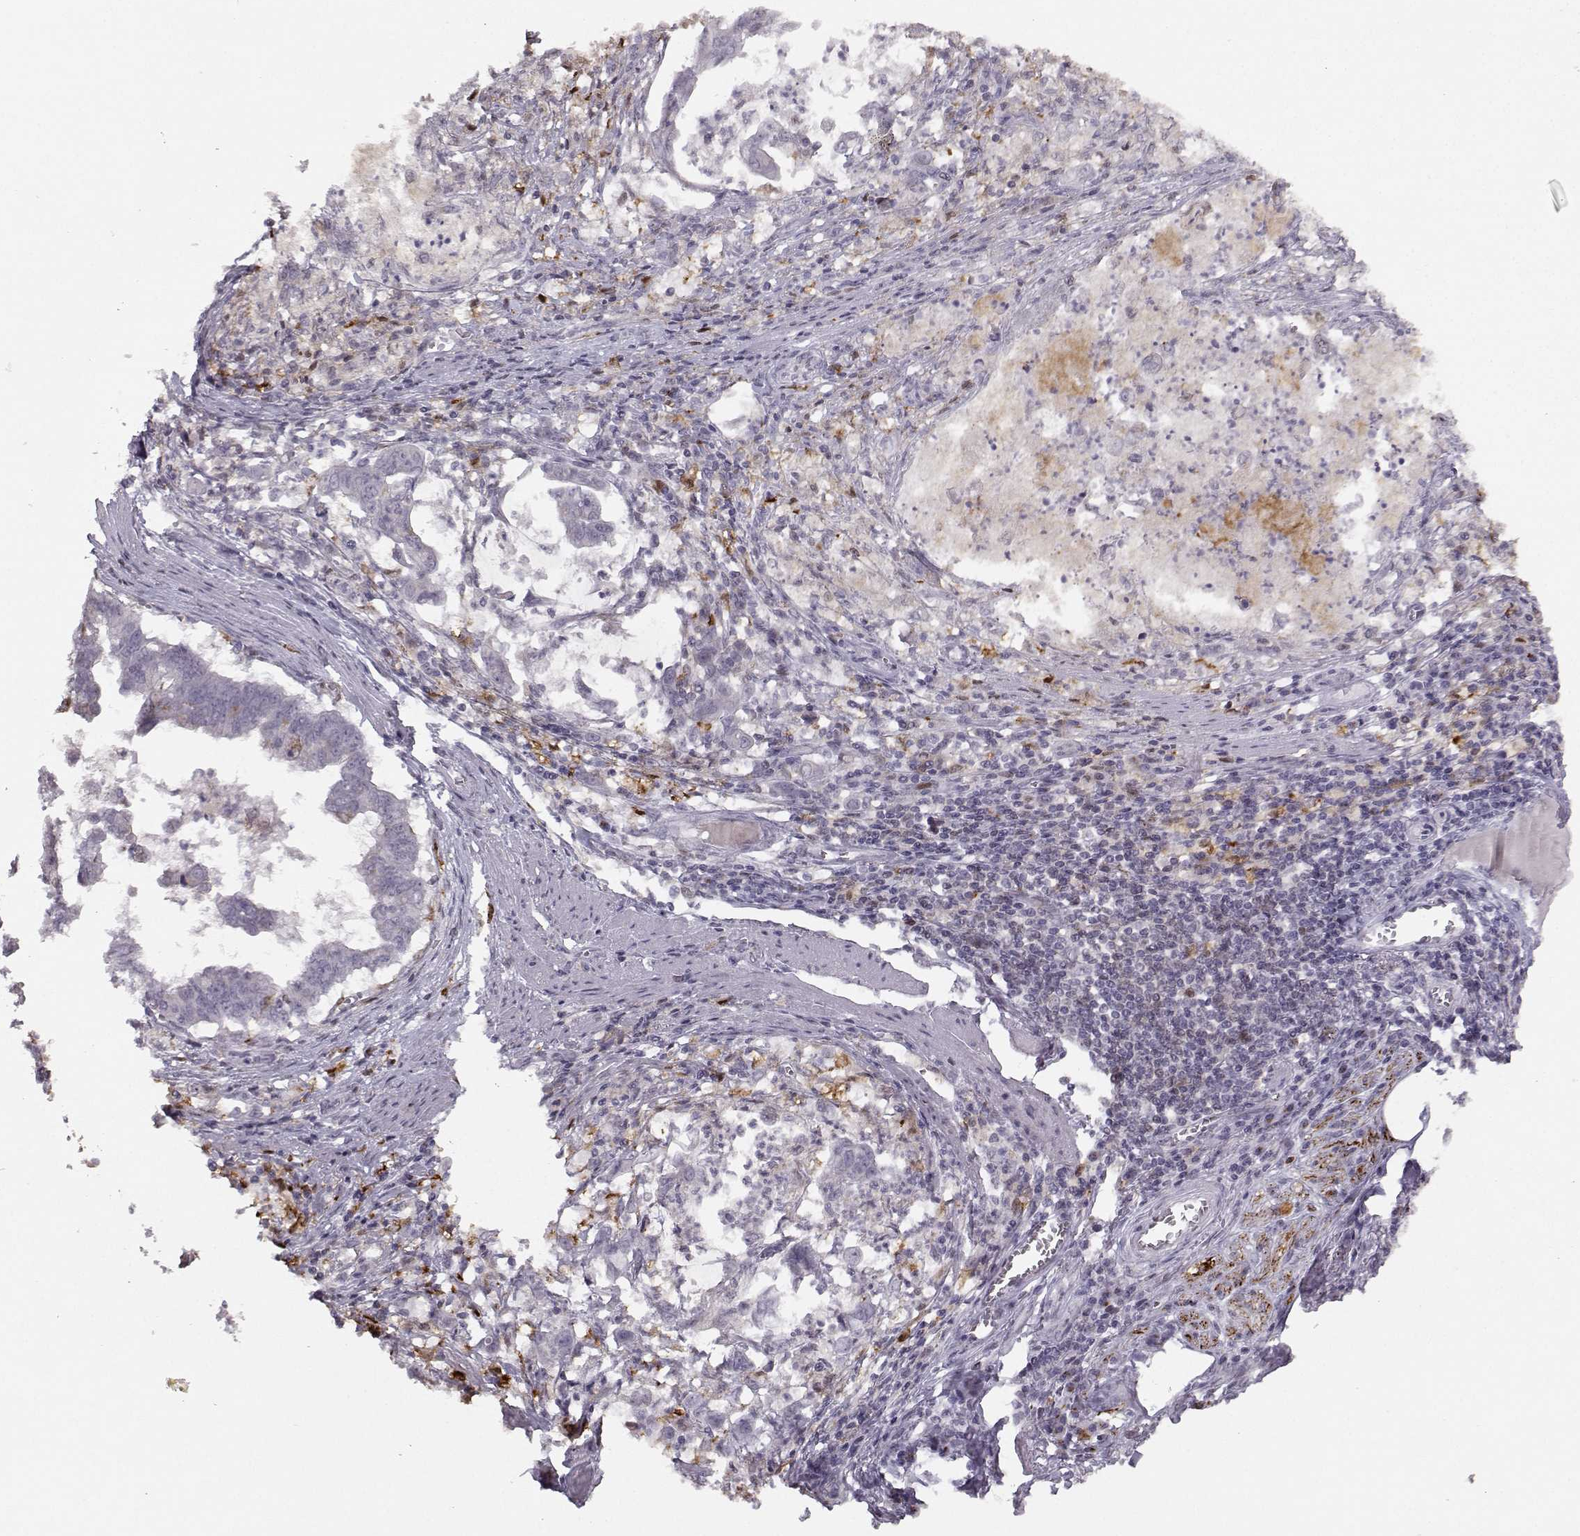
{"staining": {"intensity": "negative", "quantity": "none", "location": "none"}, "tissue": "stomach cancer", "cell_type": "Tumor cells", "image_type": "cancer", "snomed": [{"axis": "morphology", "description": "Adenocarcinoma, NOS"}, {"axis": "topography", "description": "Stomach, upper"}], "caption": "Image shows no protein positivity in tumor cells of adenocarcinoma (stomach) tissue. The staining is performed using DAB (3,3'-diaminobenzidine) brown chromogen with nuclei counter-stained in using hematoxylin.", "gene": "HTR7", "patient": {"sex": "male", "age": 80}}